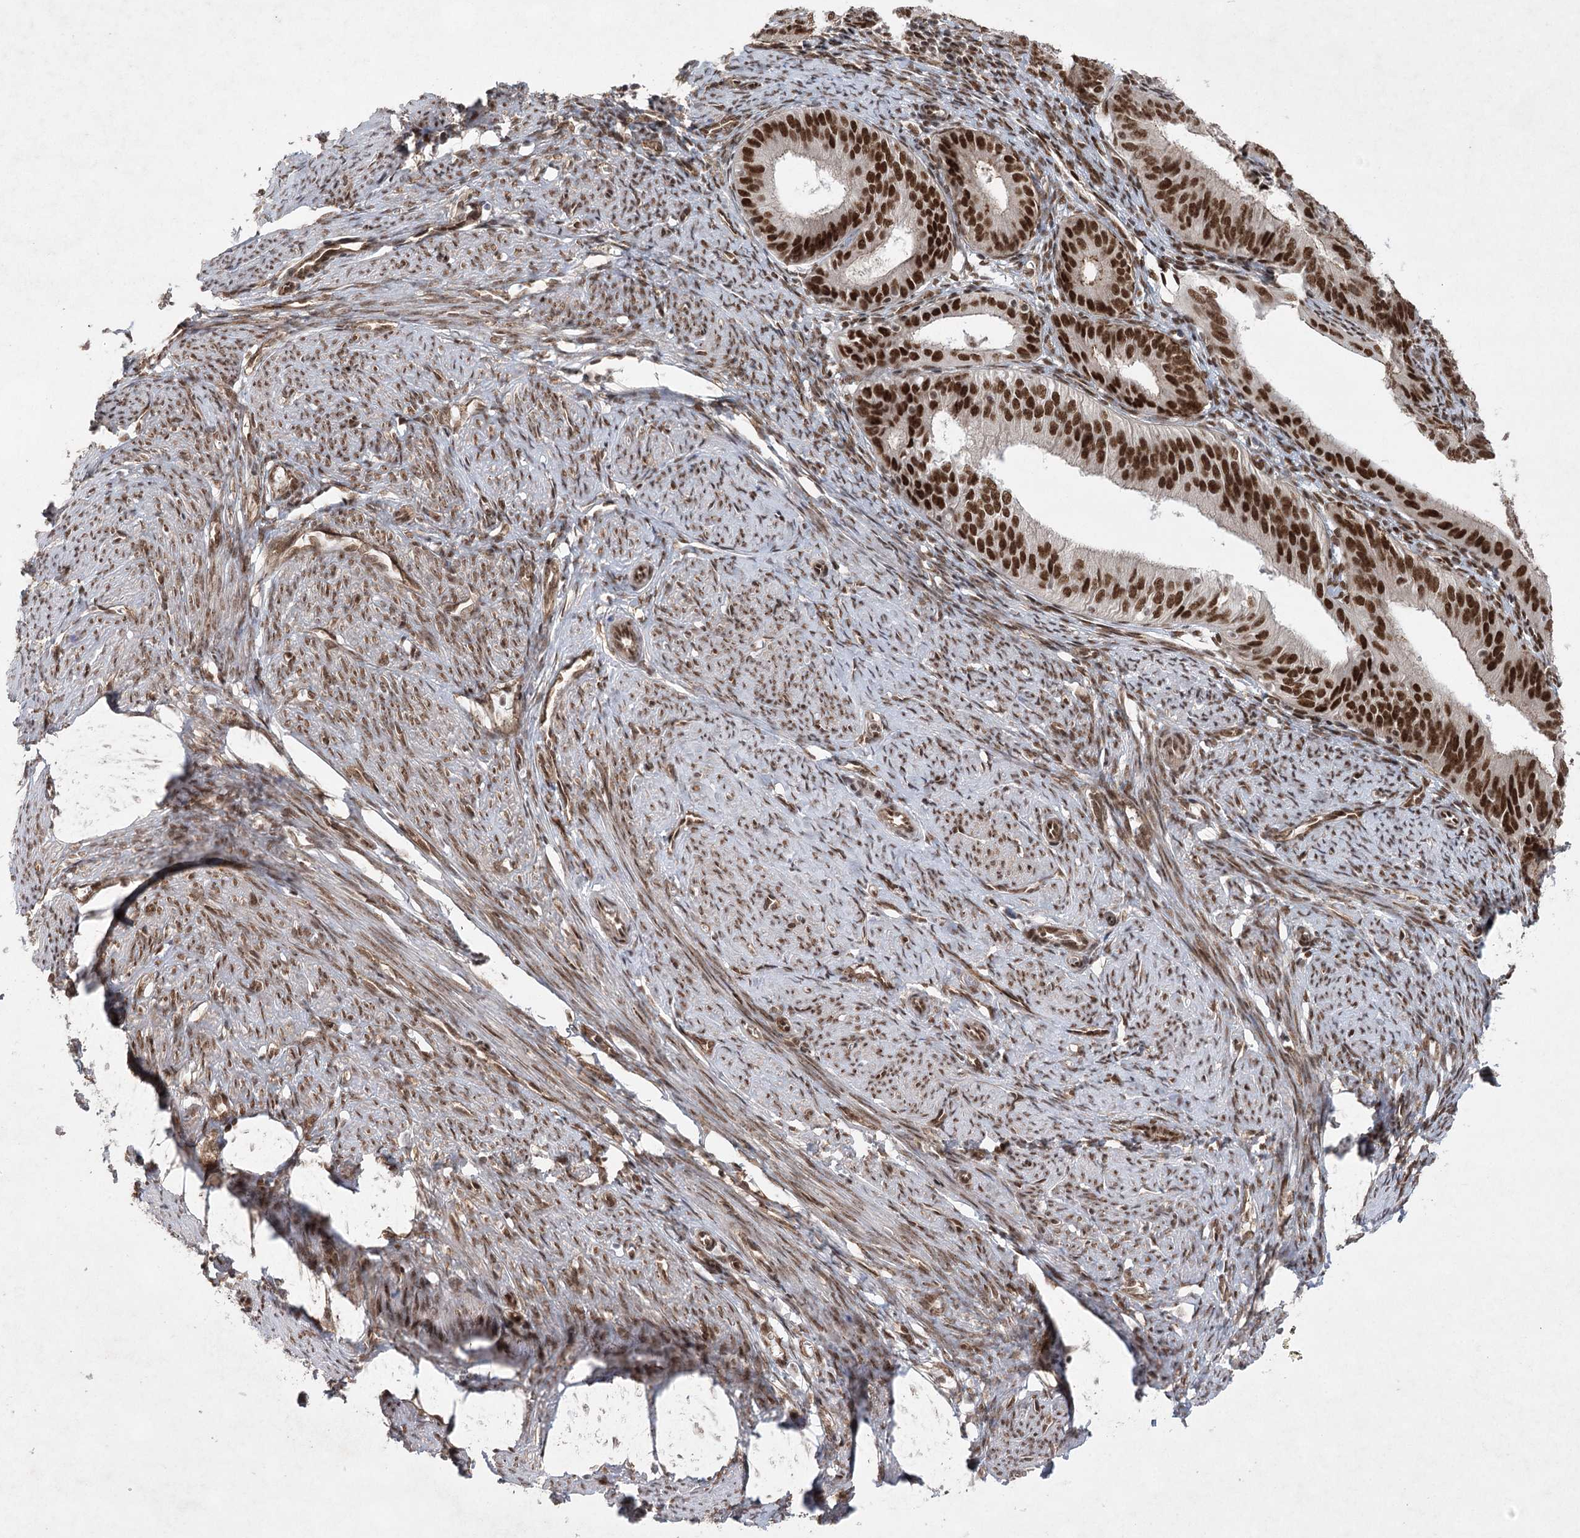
{"staining": {"intensity": "strong", "quantity": ">75%", "location": "nuclear"}, "tissue": "endometrial cancer", "cell_type": "Tumor cells", "image_type": "cancer", "snomed": [{"axis": "morphology", "description": "Adenocarcinoma, NOS"}, {"axis": "topography", "description": "Endometrium"}], "caption": "DAB (3,3'-diaminobenzidine) immunohistochemical staining of endometrial cancer (adenocarcinoma) shows strong nuclear protein expression in approximately >75% of tumor cells.", "gene": "ZCCHC8", "patient": {"sex": "female", "age": 51}}